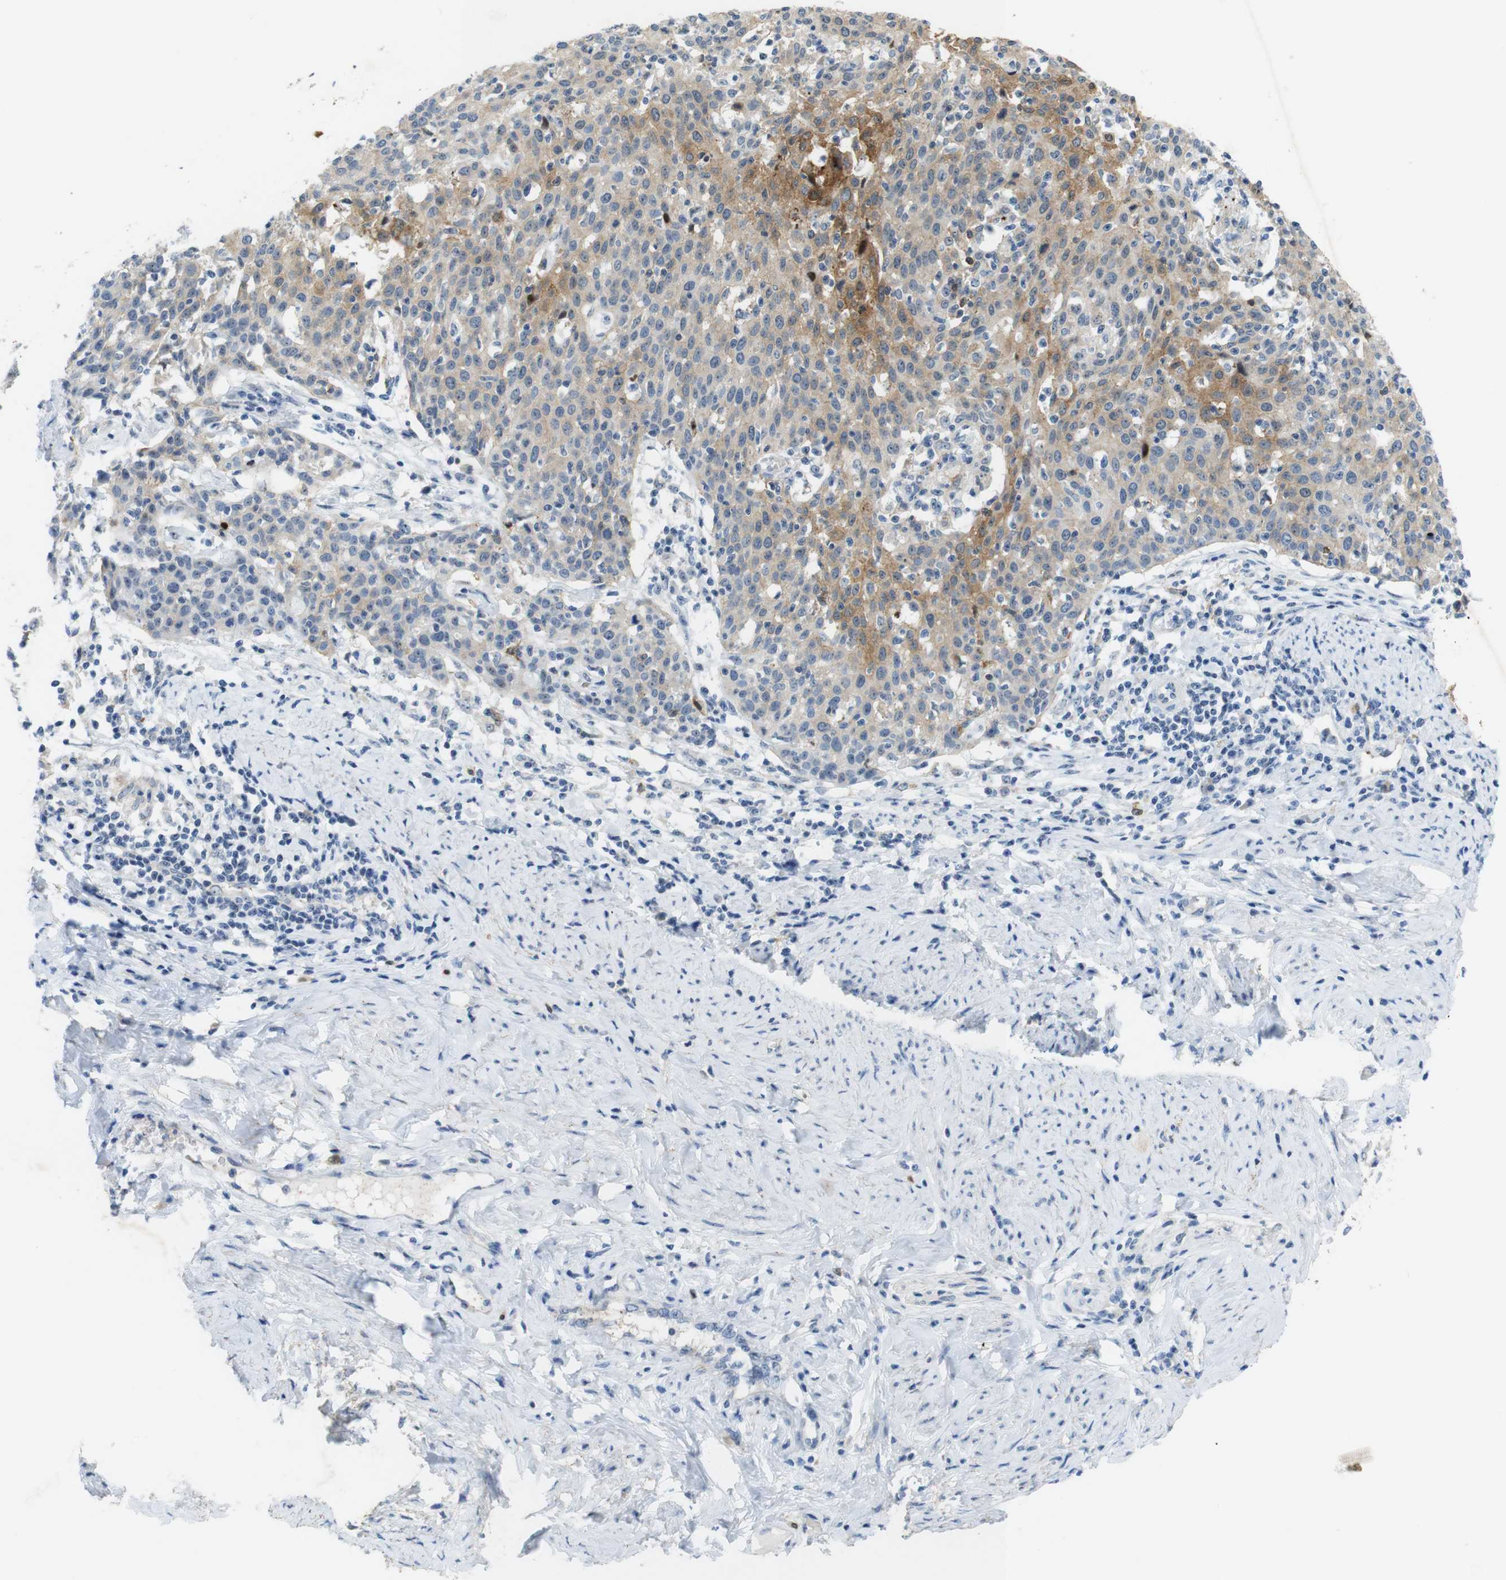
{"staining": {"intensity": "moderate", "quantity": "25%-75%", "location": "cytoplasmic/membranous"}, "tissue": "cervical cancer", "cell_type": "Tumor cells", "image_type": "cancer", "snomed": [{"axis": "morphology", "description": "Squamous cell carcinoma, NOS"}, {"axis": "topography", "description": "Cervix"}], "caption": "Protein expression analysis of cervical cancer shows moderate cytoplasmic/membranous staining in about 25%-75% of tumor cells.", "gene": "TJP3", "patient": {"sex": "female", "age": 38}}